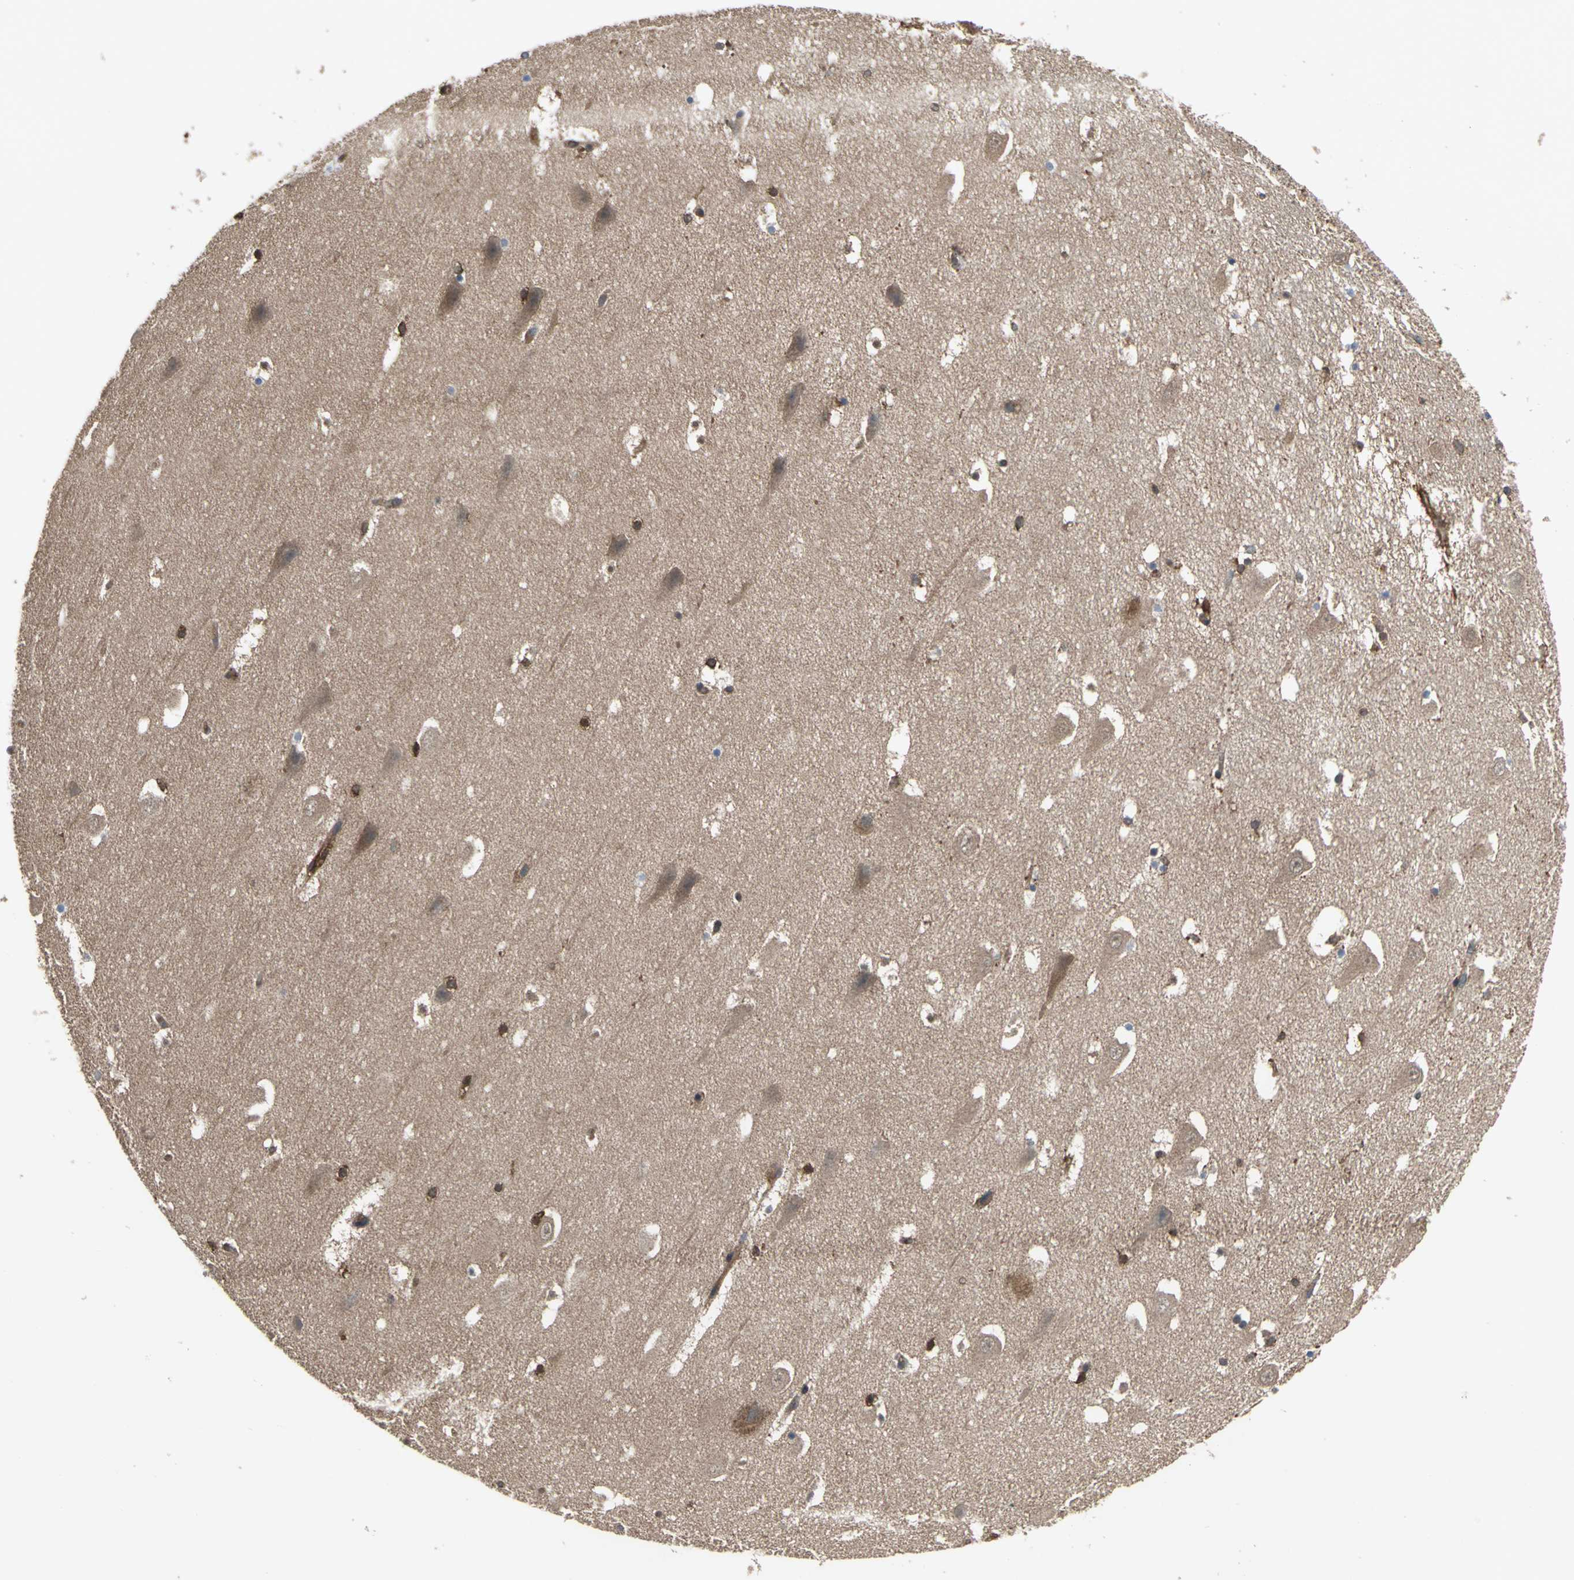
{"staining": {"intensity": "strong", "quantity": "<25%", "location": "cytoplasmic/membranous"}, "tissue": "hippocampus", "cell_type": "Glial cells", "image_type": "normal", "snomed": [{"axis": "morphology", "description": "Normal tissue, NOS"}, {"axis": "topography", "description": "Hippocampus"}], "caption": "Immunohistochemical staining of normal human hippocampus displays medium levels of strong cytoplasmic/membranous positivity in approximately <25% of glial cells. The staining was performed using DAB (3,3'-diaminobenzidine), with brown indicating positive protein expression. Nuclei are stained blue with hematoxylin.", "gene": "CAPN1", "patient": {"sex": "male", "age": 45}}